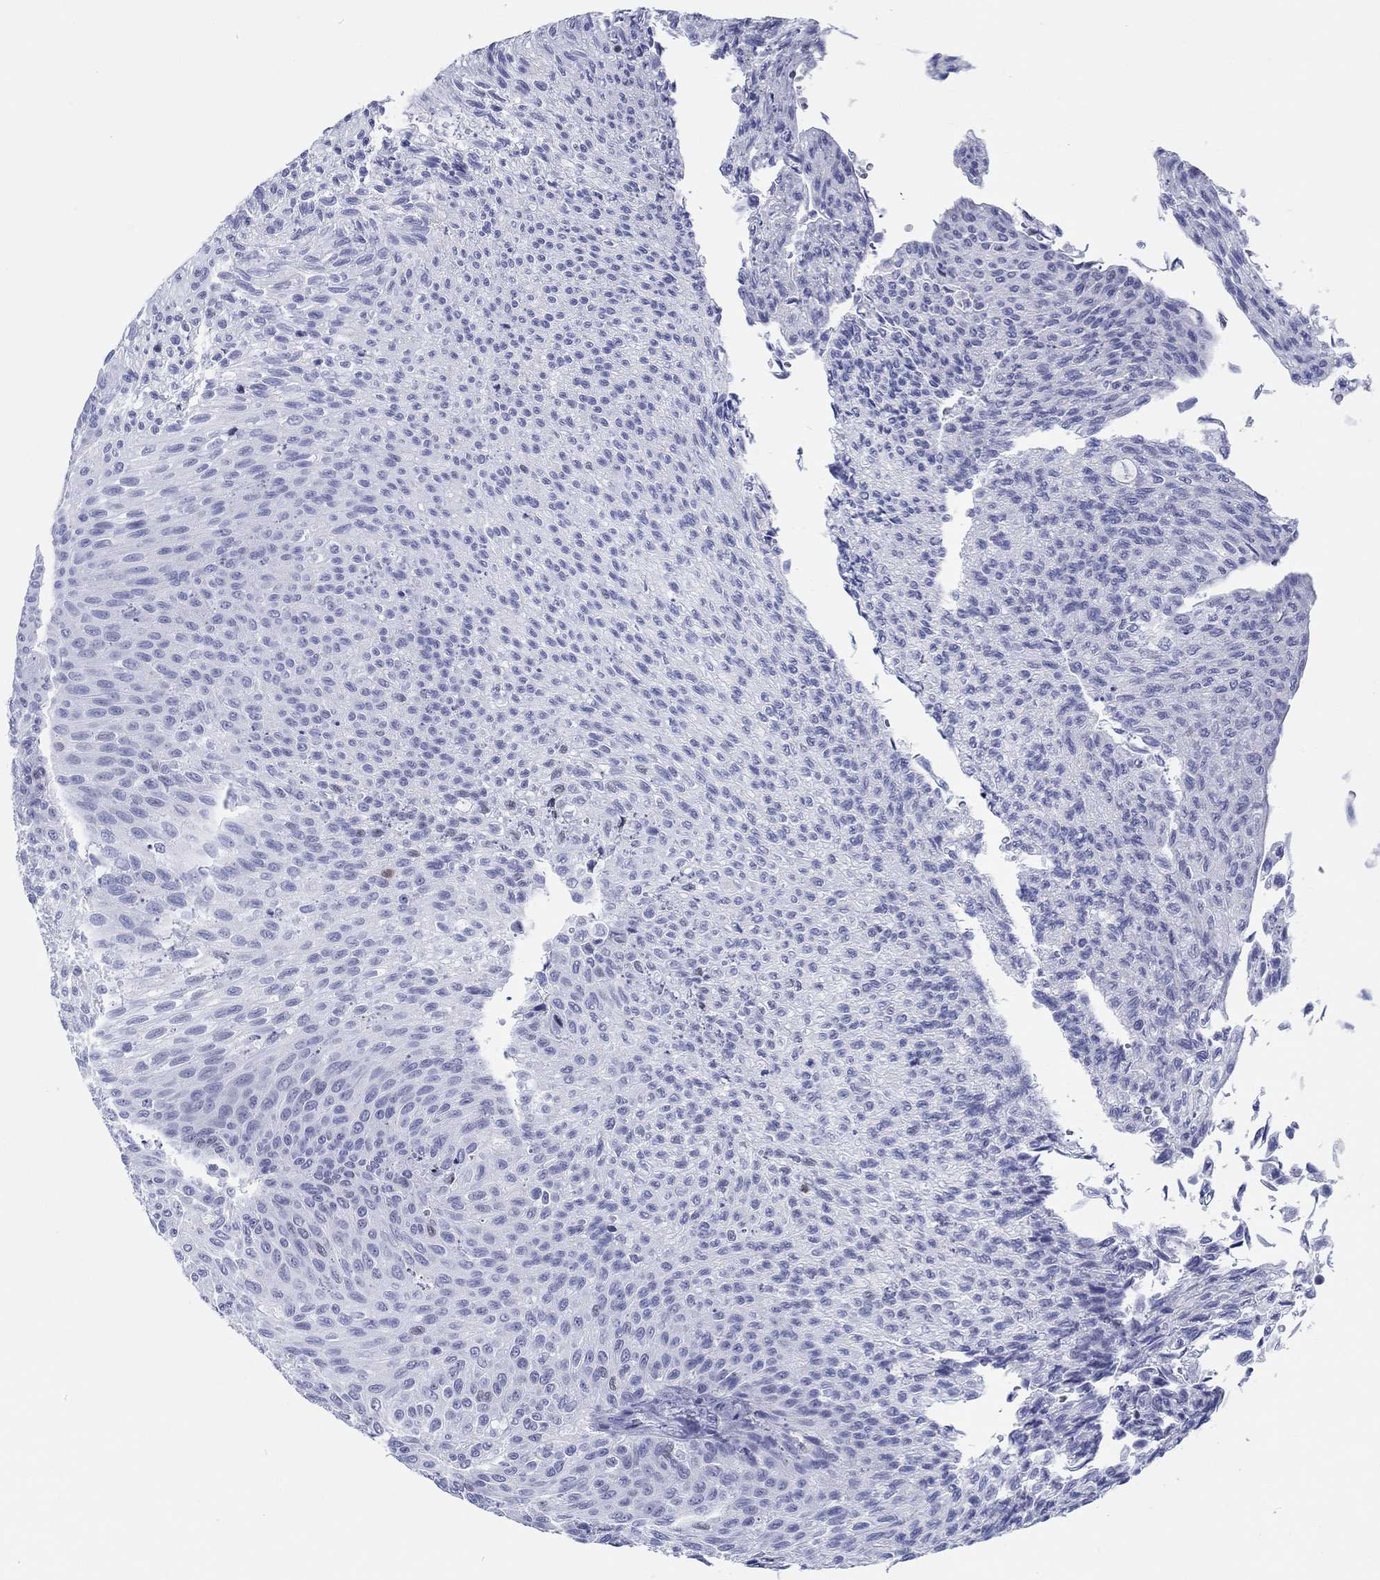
{"staining": {"intensity": "negative", "quantity": "none", "location": "none"}, "tissue": "urothelial cancer", "cell_type": "Tumor cells", "image_type": "cancer", "snomed": [{"axis": "morphology", "description": "Urothelial carcinoma, Low grade"}, {"axis": "topography", "description": "Ureter, NOS"}, {"axis": "topography", "description": "Urinary bladder"}], "caption": "This photomicrograph is of urothelial cancer stained with IHC to label a protein in brown with the nuclei are counter-stained blue. There is no positivity in tumor cells. (DAB immunohistochemistry with hematoxylin counter stain).", "gene": "H1-1", "patient": {"sex": "male", "age": 78}}